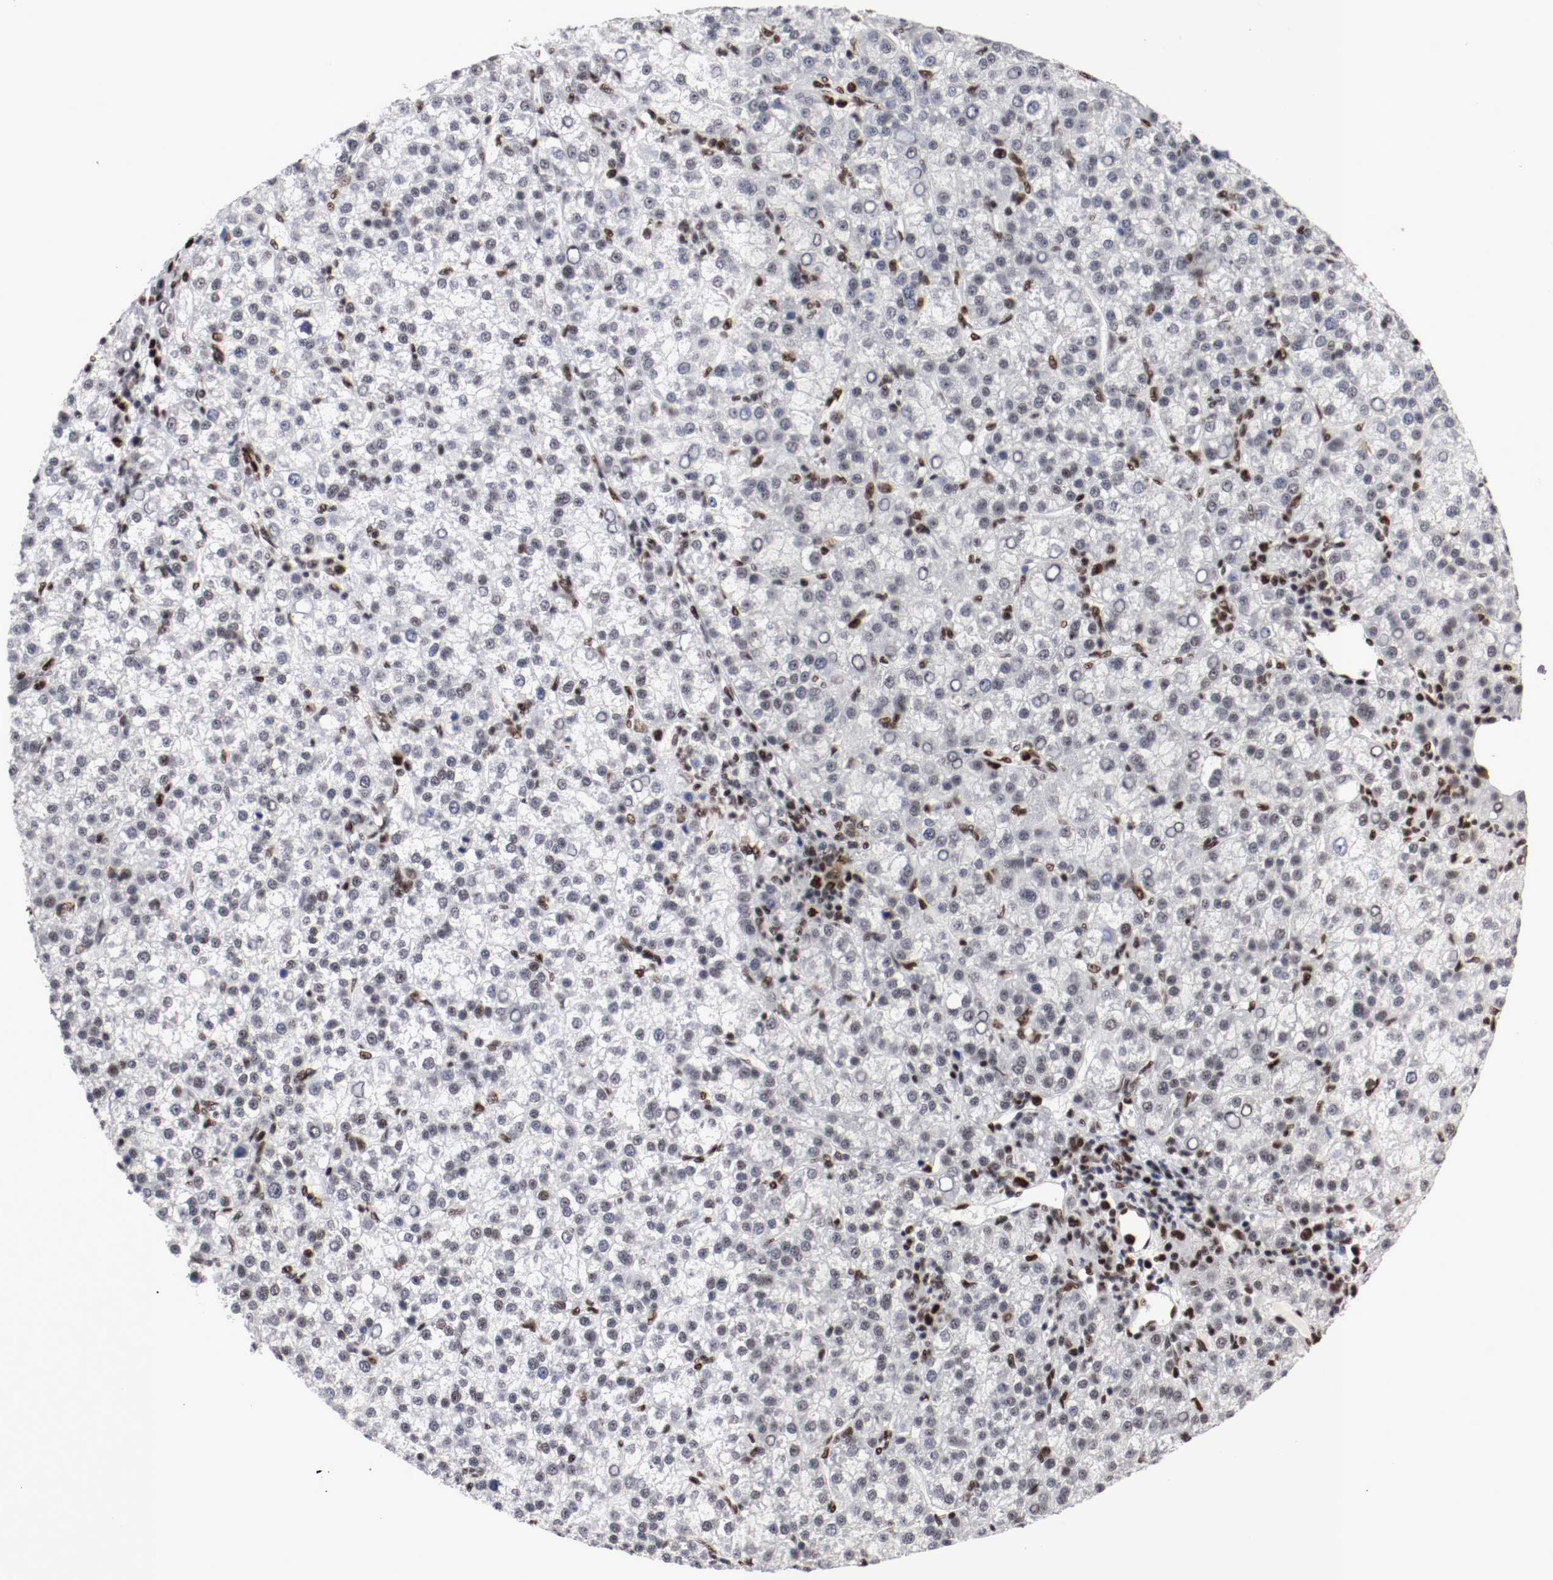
{"staining": {"intensity": "strong", "quantity": "<25%", "location": "nuclear"}, "tissue": "liver cancer", "cell_type": "Tumor cells", "image_type": "cancer", "snomed": [{"axis": "morphology", "description": "Carcinoma, Hepatocellular, NOS"}, {"axis": "topography", "description": "Liver"}], "caption": "Immunohistochemistry (DAB (3,3'-diaminobenzidine)) staining of liver hepatocellular carcinoma demonstrates strong nuclear protein positivity in about <25% of tumor cells.", "gene": "MEF2D", "patient": {"sex": "female", "age": 58}}